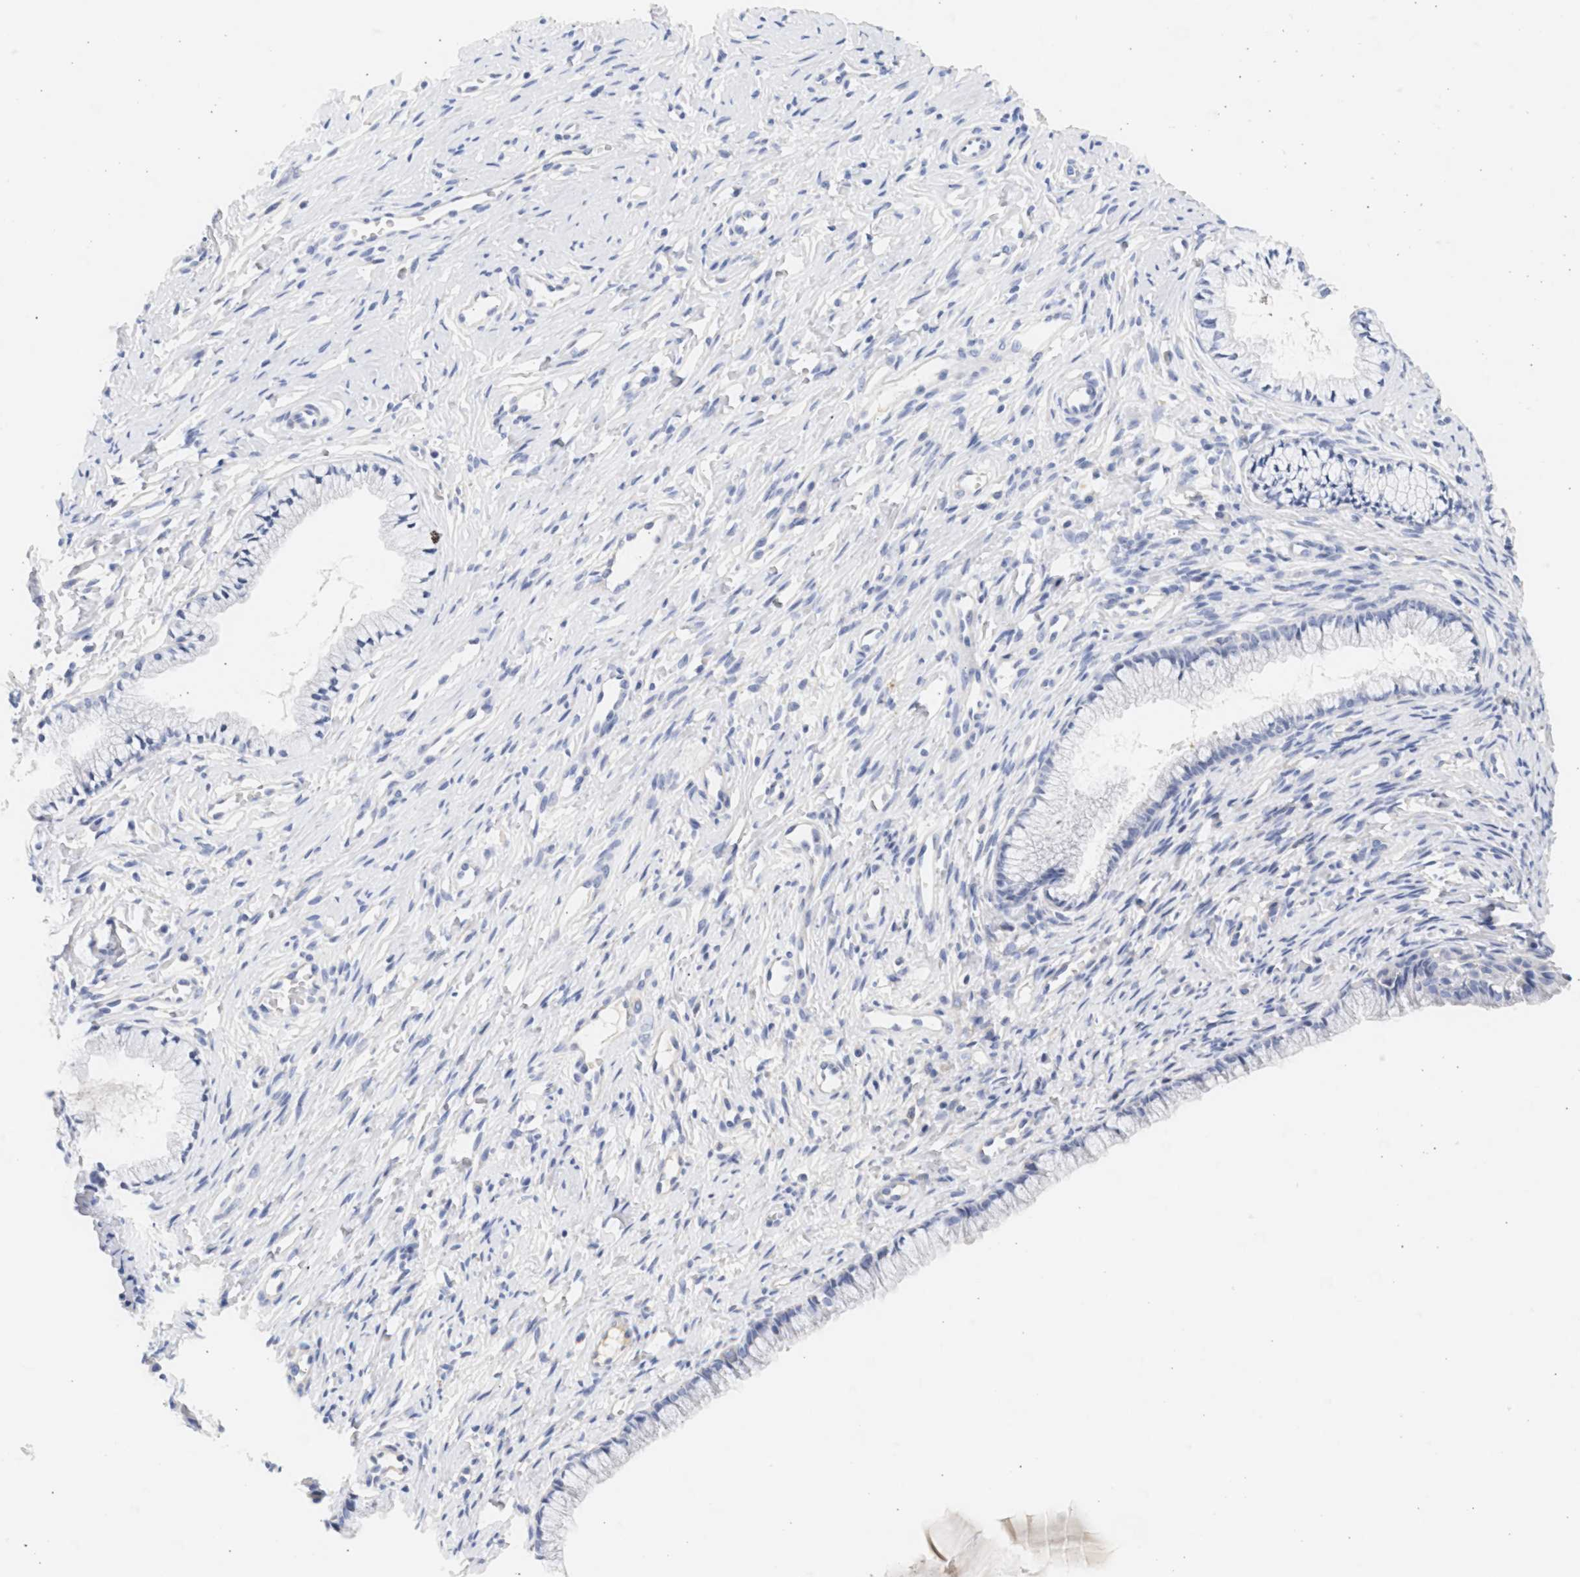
{"staining": {"intensity": "negative", "quantity": "none", "location": "none"}, "tissue": "cervix", "cell_type": "Glandular cells", "image_type": "normal", "snomed": [{"axis": "morphology", "description": "Normal tissue, NOS"}, {"axis": "topography", "description": "Cervix"}], "caption": "This is a micrograph of IHC staining of normal cervix, which shows no positivity in glandular cells. Nuclei are stained in blue.", "gene": "SPATA3", "patient": {"sex": "female", "age": 77}}